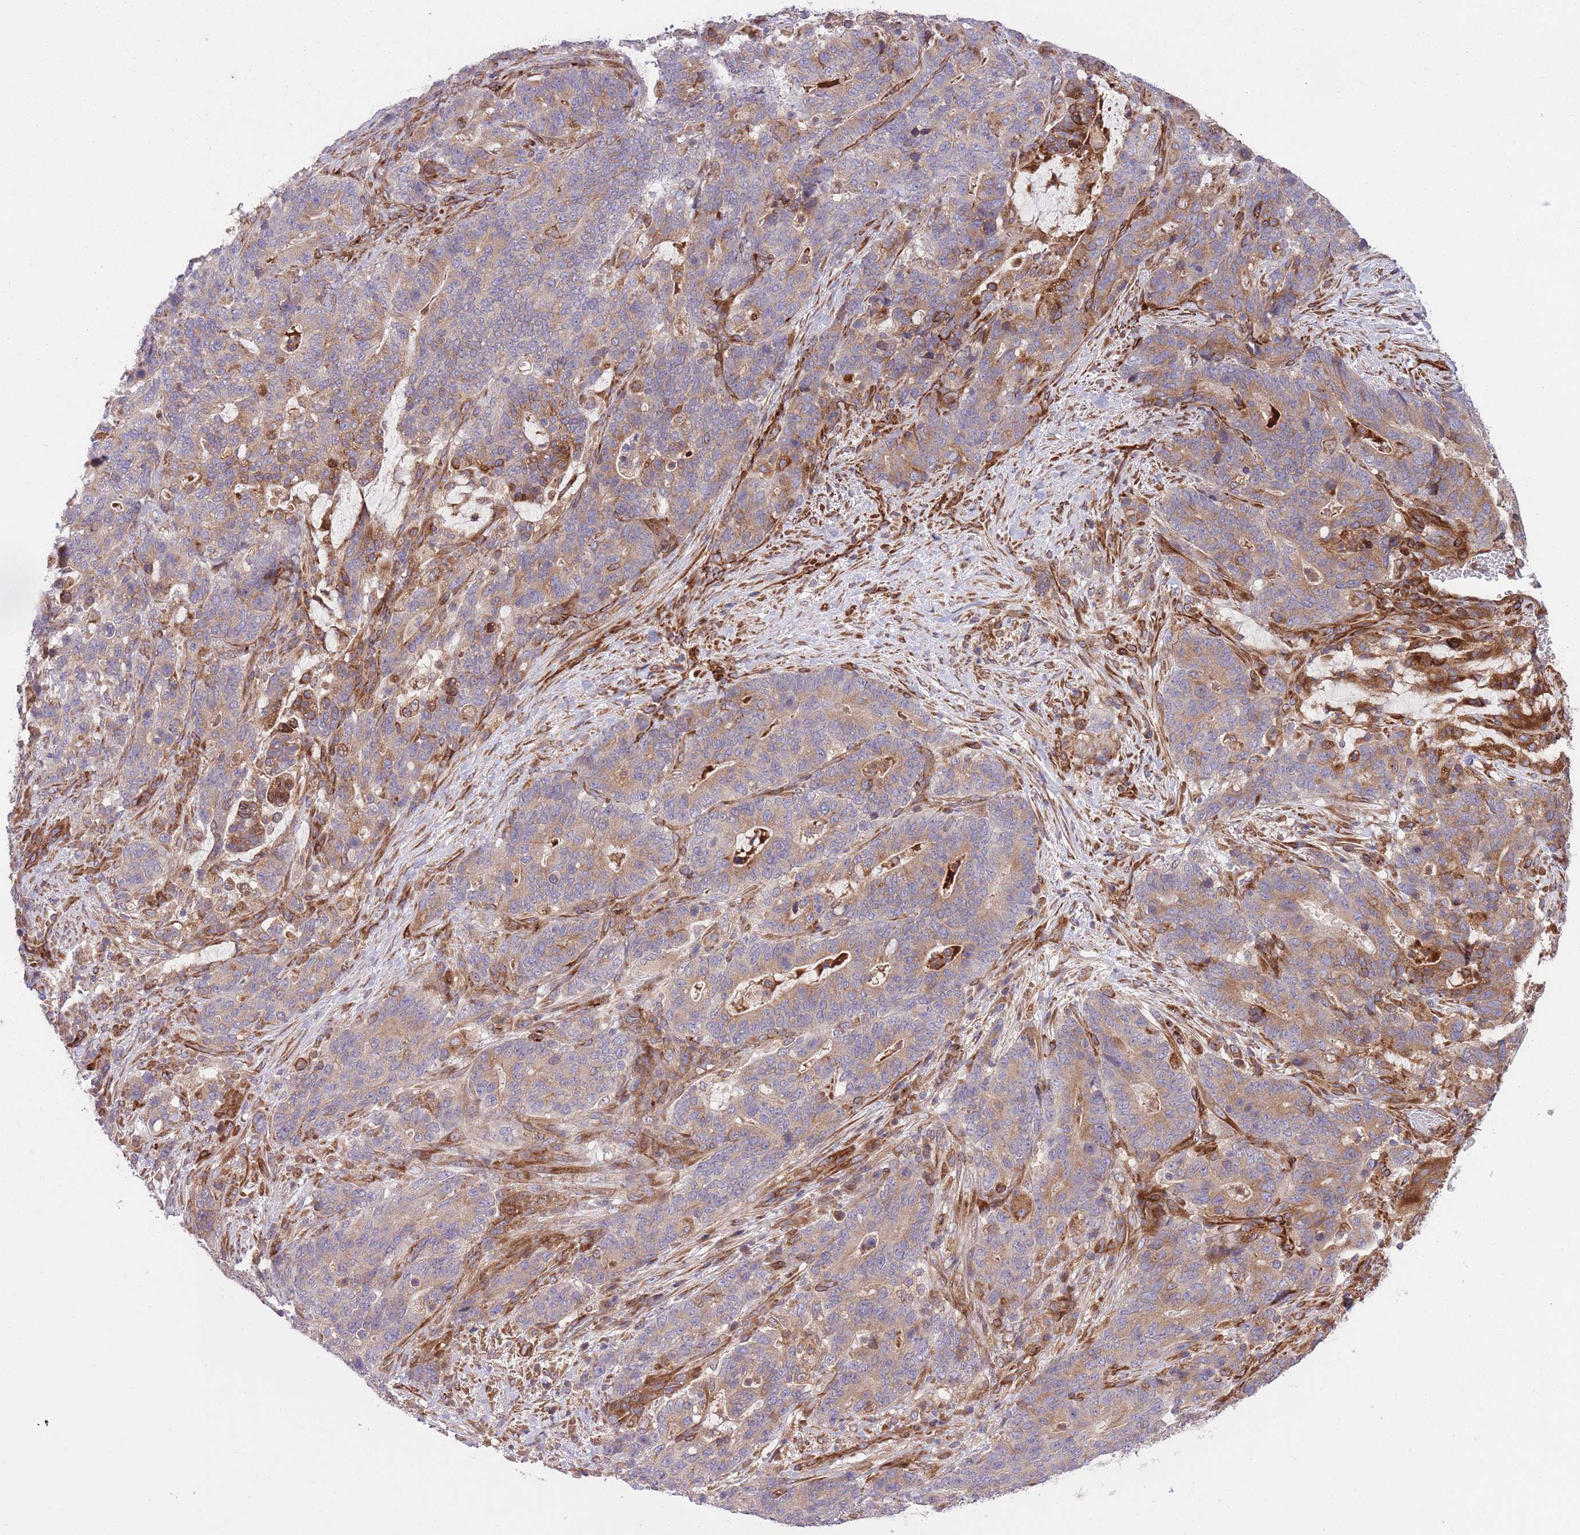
{"staining": {"intensity": "moderate", "quantity": "25%-75%", "location": "cytoplasmic/membranous"}, "tissue": "stomach cancer", "cell_type": "Tumor cells", "image_type": "cancer", "snomed": [{"axis": "morphology", "description": "Normal tissue, NOS"}, {"axis": "morphology", "description": "Adenocarcinoma, NOS"}, {"axis": "topography", "description": "Stomach"}], "caption": "A photomicrograph showing moderate cytoplasmic/membranous staining in approximately 25%-75% of tumor cells in stomach adenocarcinoma, as visualized by brown immunohistochemical staining.", "gene": "CISH", "patient": {"sex": "female", "age": 64}}